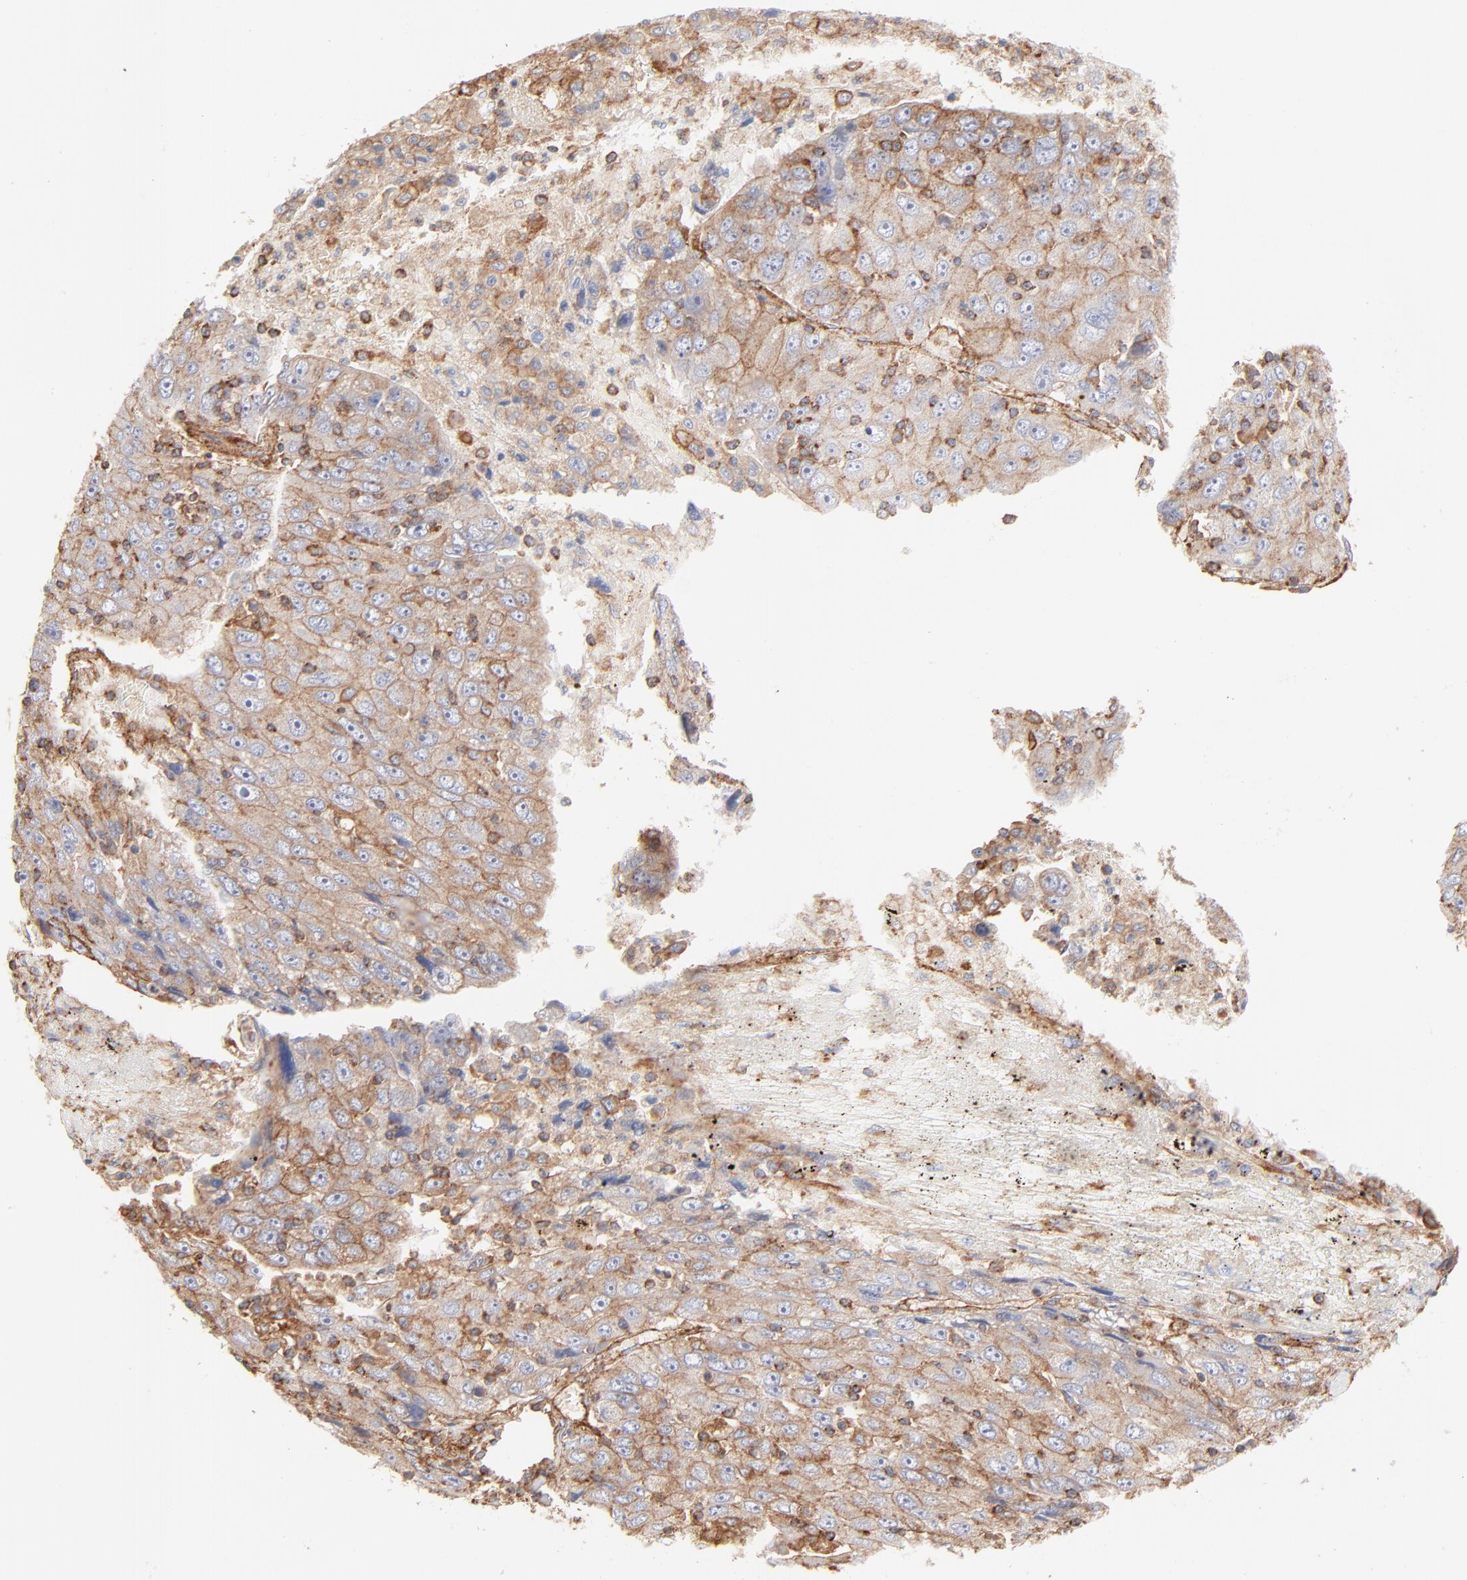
{"staining": {"intensity": "moderate", "quantity": ">75%", "location": "cytoplasmic/membranous"}, "tissue": "liver cancer", "cell_type": "Tumor cells", "image_type": "cancer", "snomed": [{"axis": "morphology", "description": "Carcinoma, Hepatocellular, NOS"}, {"axis": "topography", "description": "Liver"}], "caption": "Immunohistochemical staining of liver cancer demonstrates medium levels of moderate cytoplasmic/membranous staining in about >75% of tumor cells. Immunohistochemistry (ihc) stains the protein of interest in brown and the nuclei are stained blue.", "gene": "CLTB", "patient": {"sex": "male", "age": 49}}